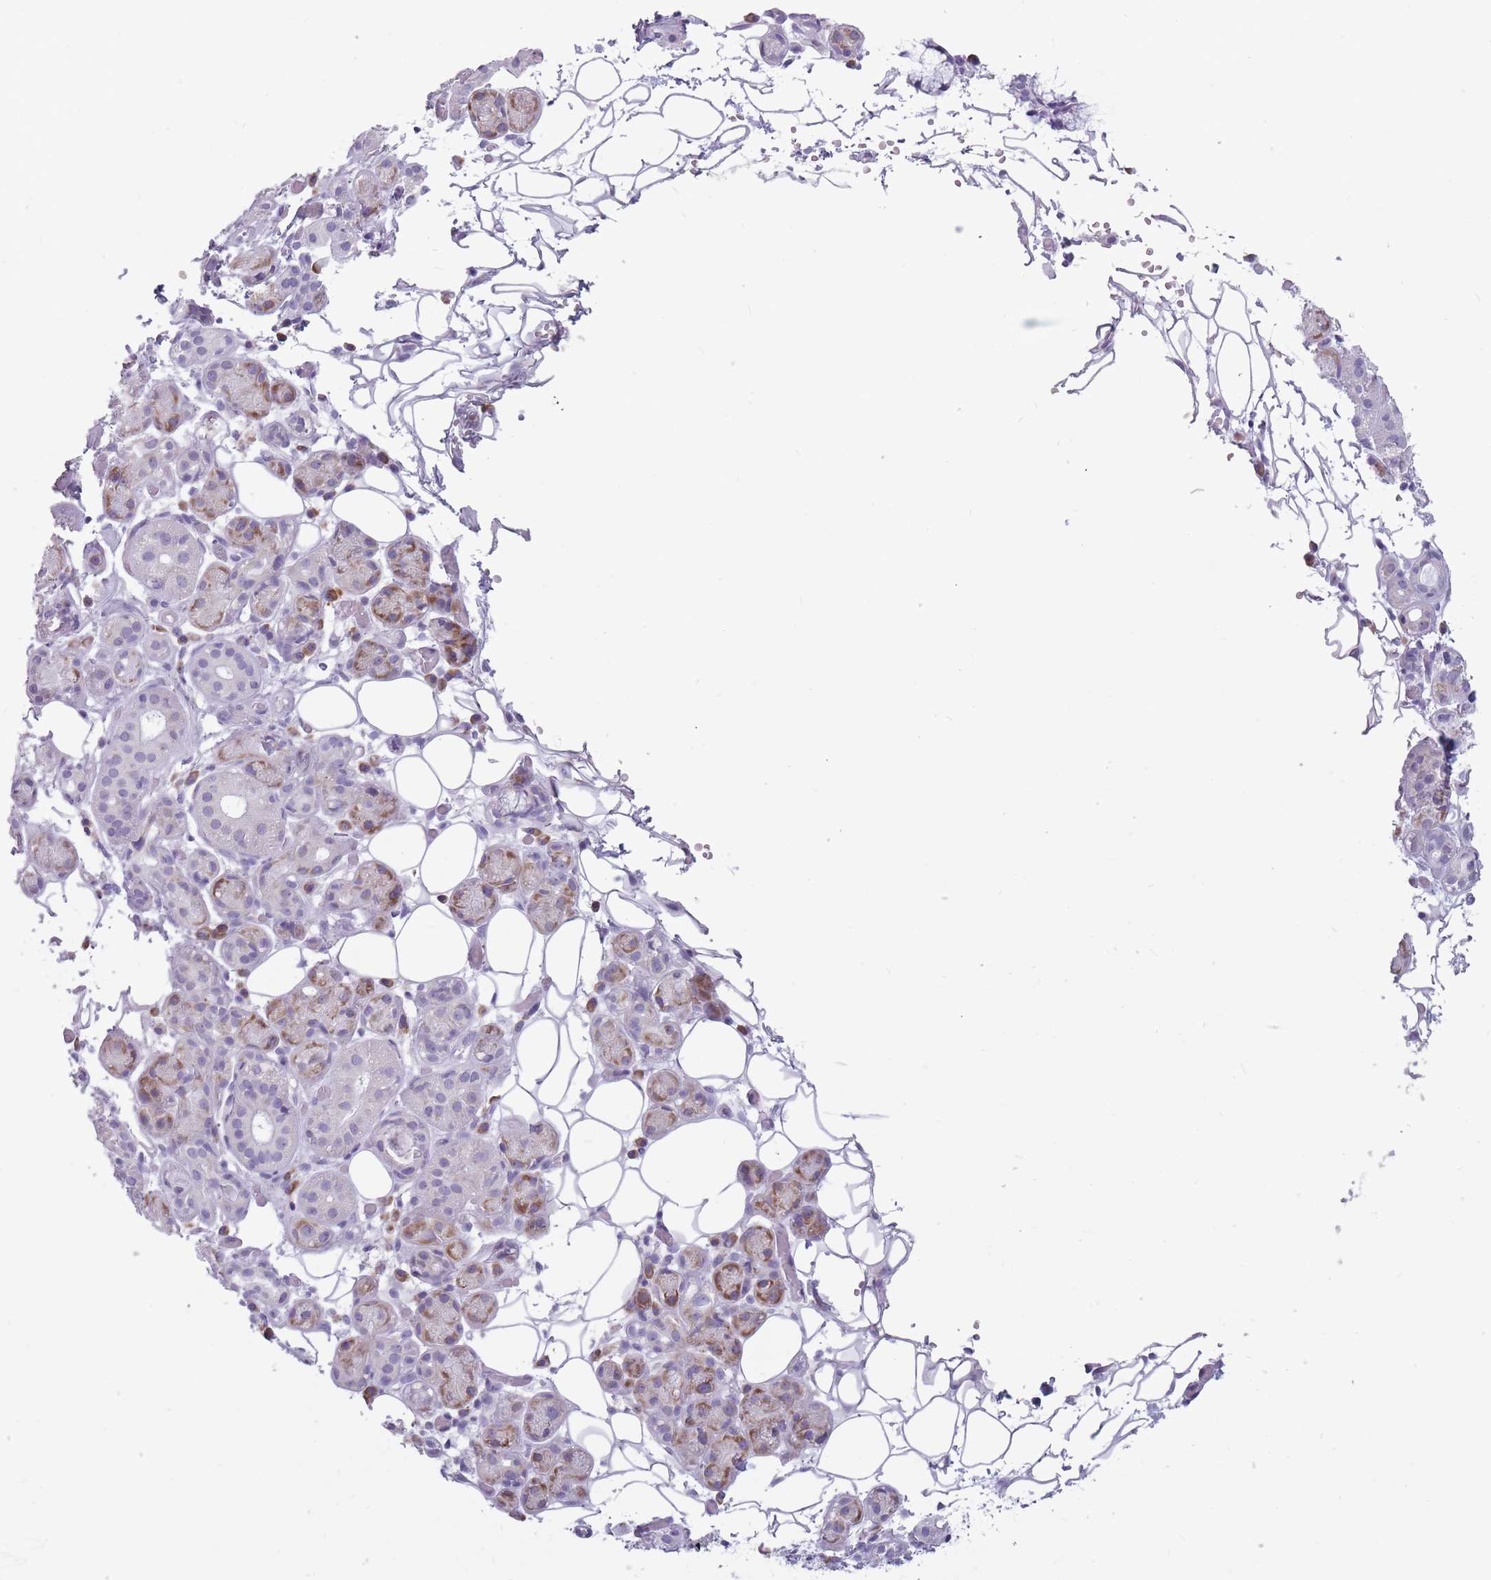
{"staining": {"intensity": "moderate", "quantity": "25%-75%", "location": "cytoplasmic/membranous"}, "tissue": "salivary gland", "cell_type": "Glandular cells", "image_type": "normal", "snomed": [{"axis": "morphology", "description": "Normal tissue, NOS"}, {"axis": "topography", "description": "Salivary gland"}], "caption": "A brown stain shows moderate cytoplasmic/membranous expression of a protein in glandular cells of normal salivary gland.", "gene": "RPL18", "patient": {"sex": "male", "age": 82}}